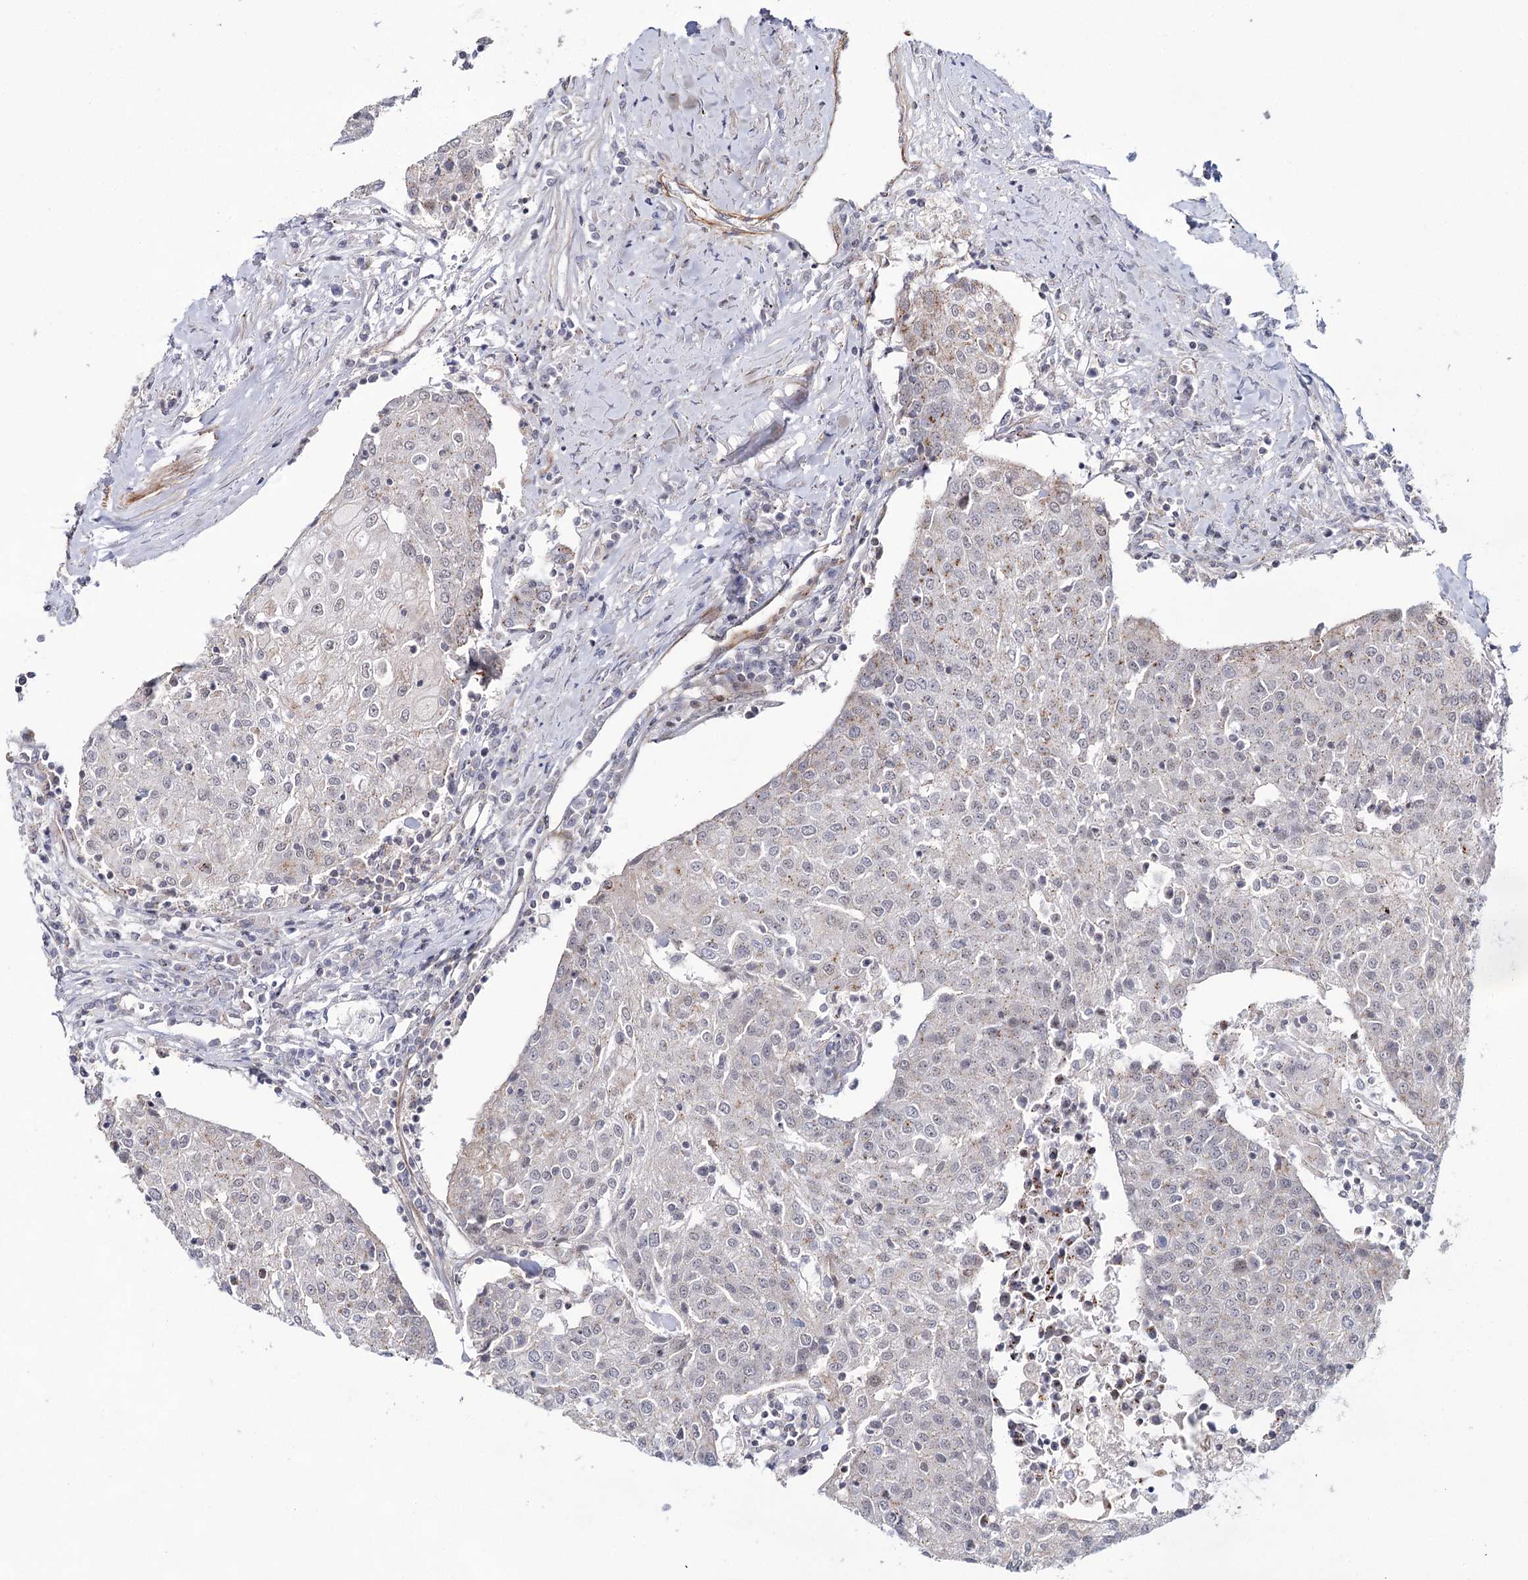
{"staining": {"intensity": "moderate", "quantity": "<25%", "location": "cytoplasmic/membranous"}, "tissue": "urothelial cancer", "cell_type": "Tumor cells", "image_type": "cancer", "snomed": [{"axis": "morphology", "description": "Urothelial carcinoma, High grade"}, {"axis": "topography", "description": "Urinary bladder"}], "caption": "Protein positivity by IHC demonstrates moderate cytoplasmic/membranous positivity in about <25% of tumor cells in urothelial cancer.", "gene": "ATL2", "patient": {"sex": "female", "age": 85}}